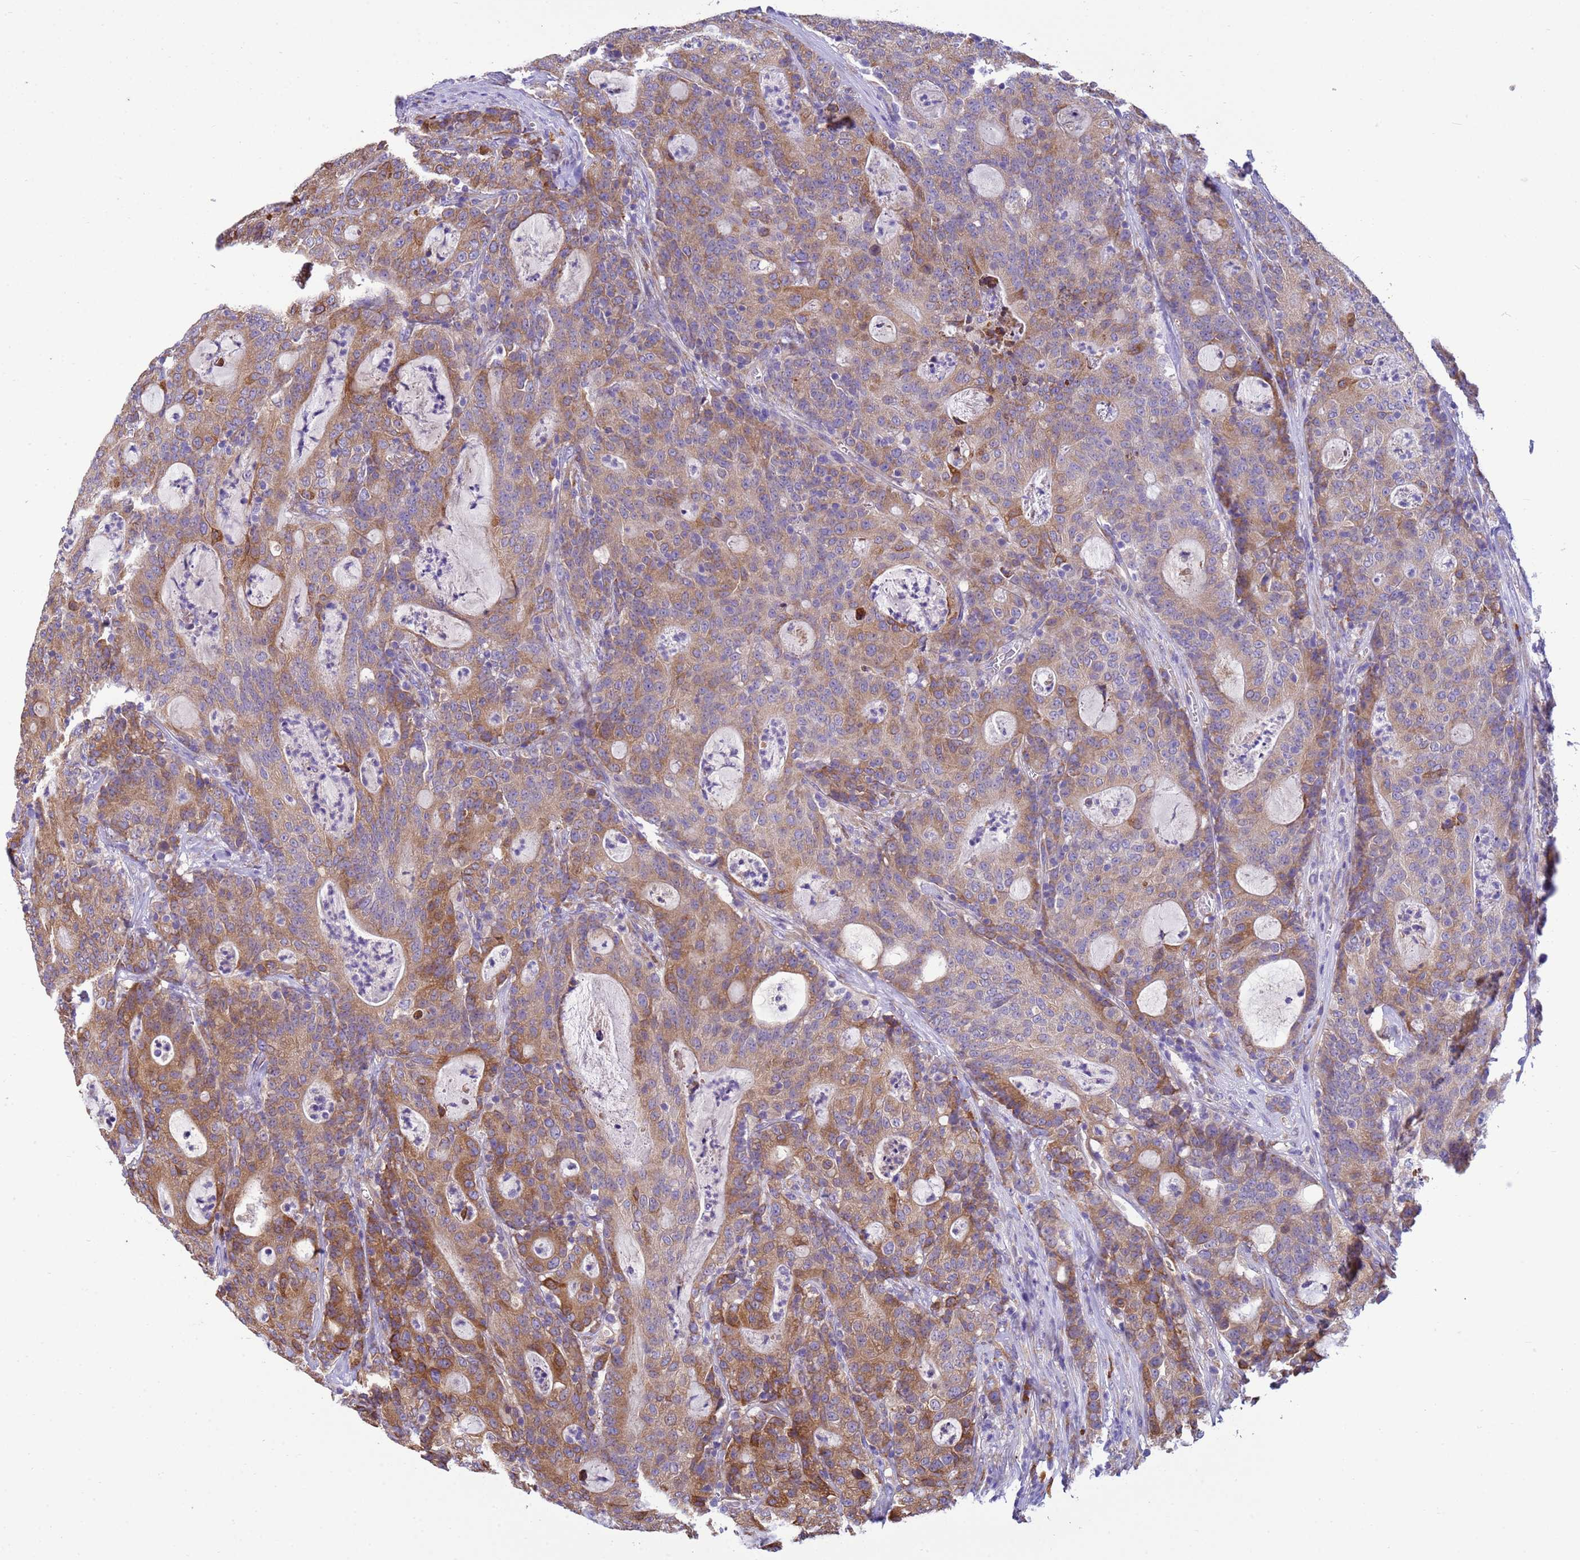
{"staining": {"intensity": "moderate", "quantity": ">75%", "location": "cytoplasmic/membranous"}, "tissue": "colorectal cancer", "cell_type": "Tumor cells", "image_type": "cancer", "snomed": [{"axis": "morphology", "description": "Adenocarcinoma, NOS"}, {"axis": "topography", "description": "Colon"}], "caption": "This image displays immunohistochemistry (IHC) staining of human adenocarcinoma (colorectal), with medium moderate cytoplasmic/membranous expression in about >75% of tumor cells.", "gene": "THAP5", "patient": {"sex": "male", "age": 83}}